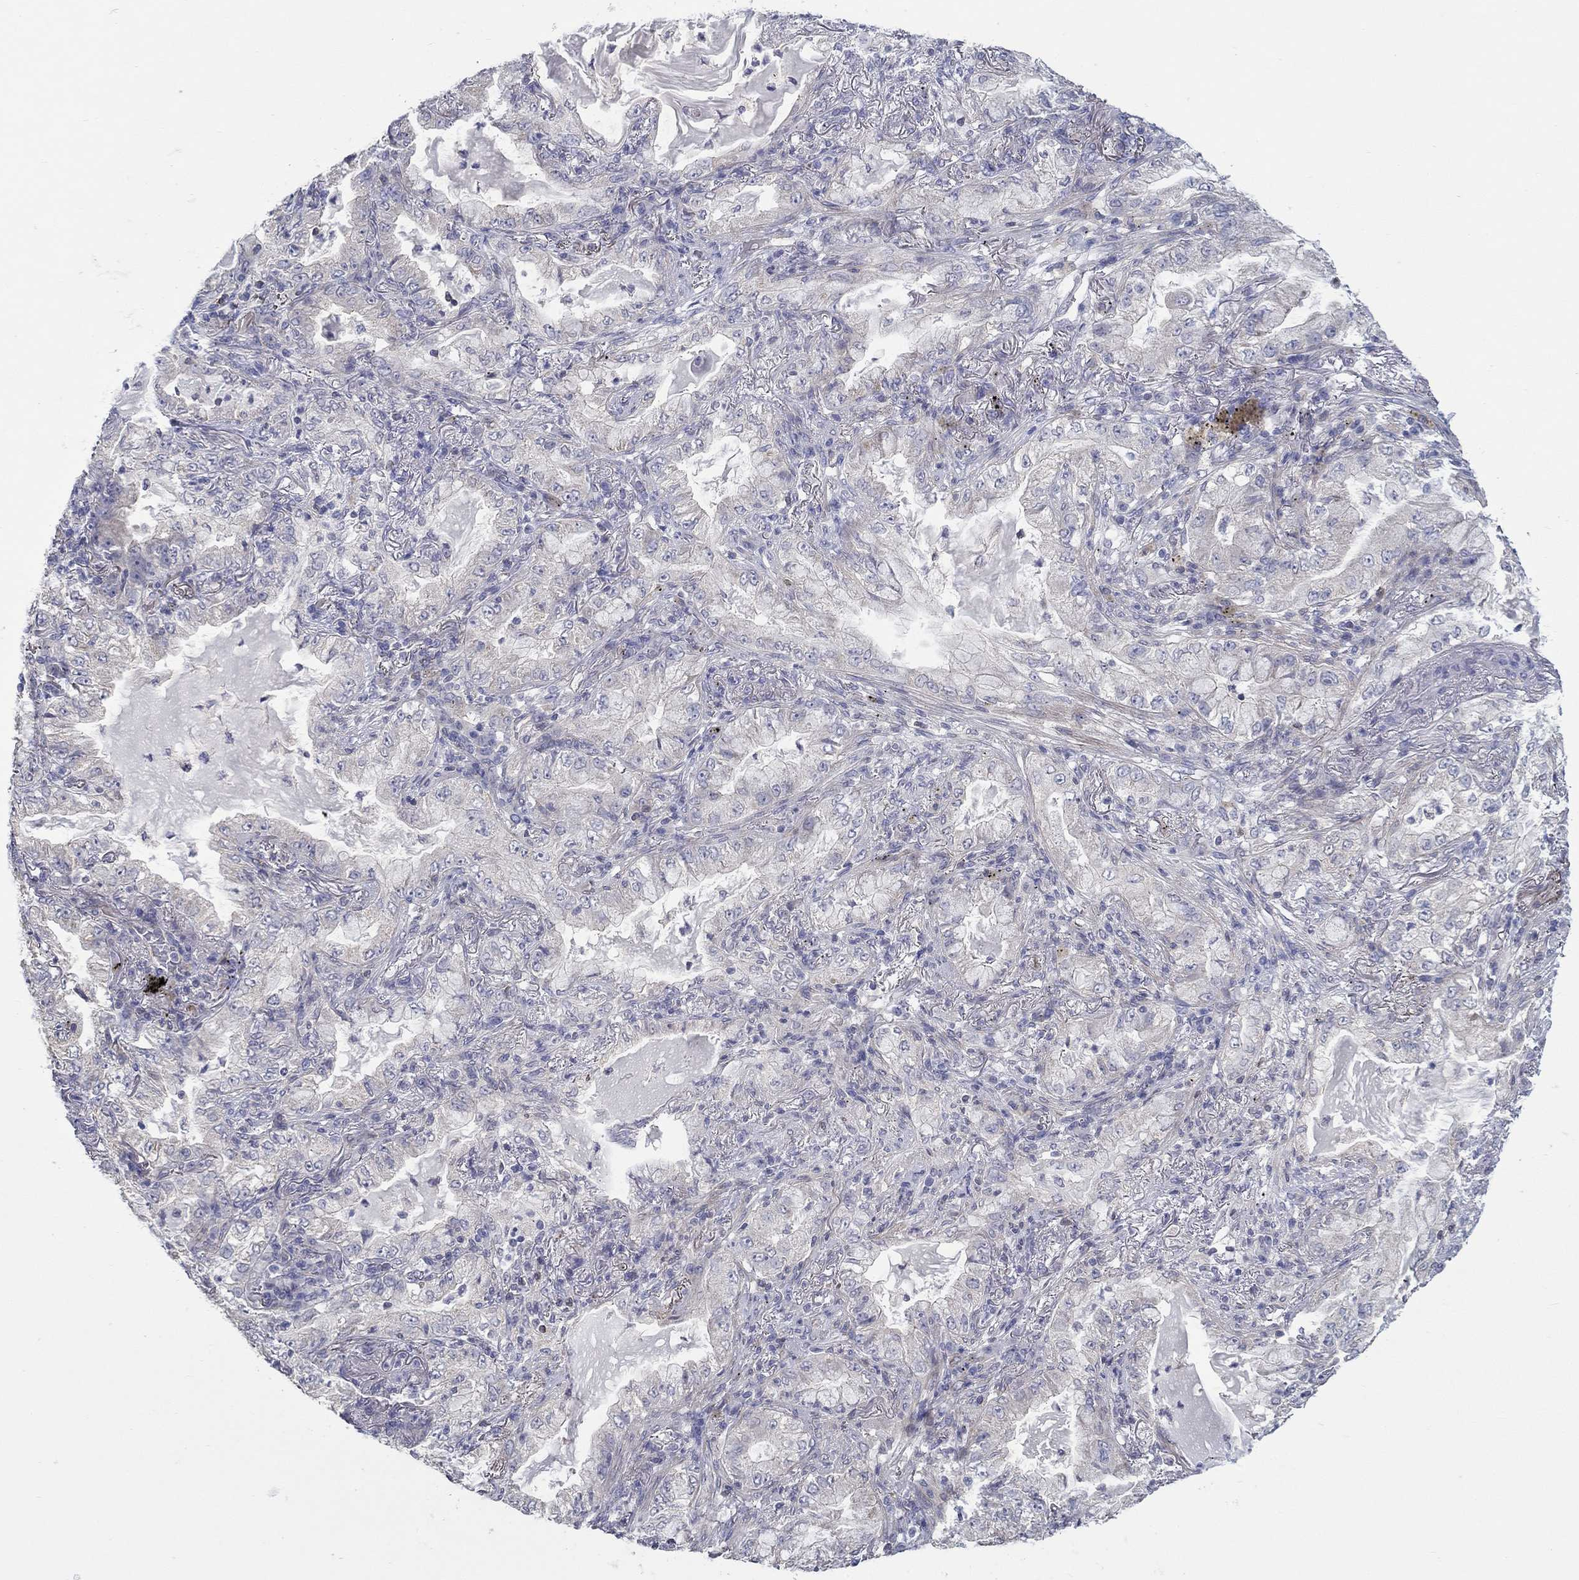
{"staining": {"intensity": "negative", "quantity": "none", "location": "none"}, "tissue": "lung cancer", "cell_type": "Tumor cells", "image_type": "cancer", "snomed": [{"axis": "morphology", "description": "Adenocarcinoma, NOS"}, {"axis": "topography", "description": "Lung"}], "caption": "Immunohistochemistry (IHC) photomicrograph of adenocarcinoma (lung) stained for a protein (brown), which shows no expression in tumor cells. (Brightfield microscopy of DAB (3,3'-diaminobenzidine) IHC at high magnification).", "gene": "ERMP1", "patient": {"sex": "female", "age": 73}}